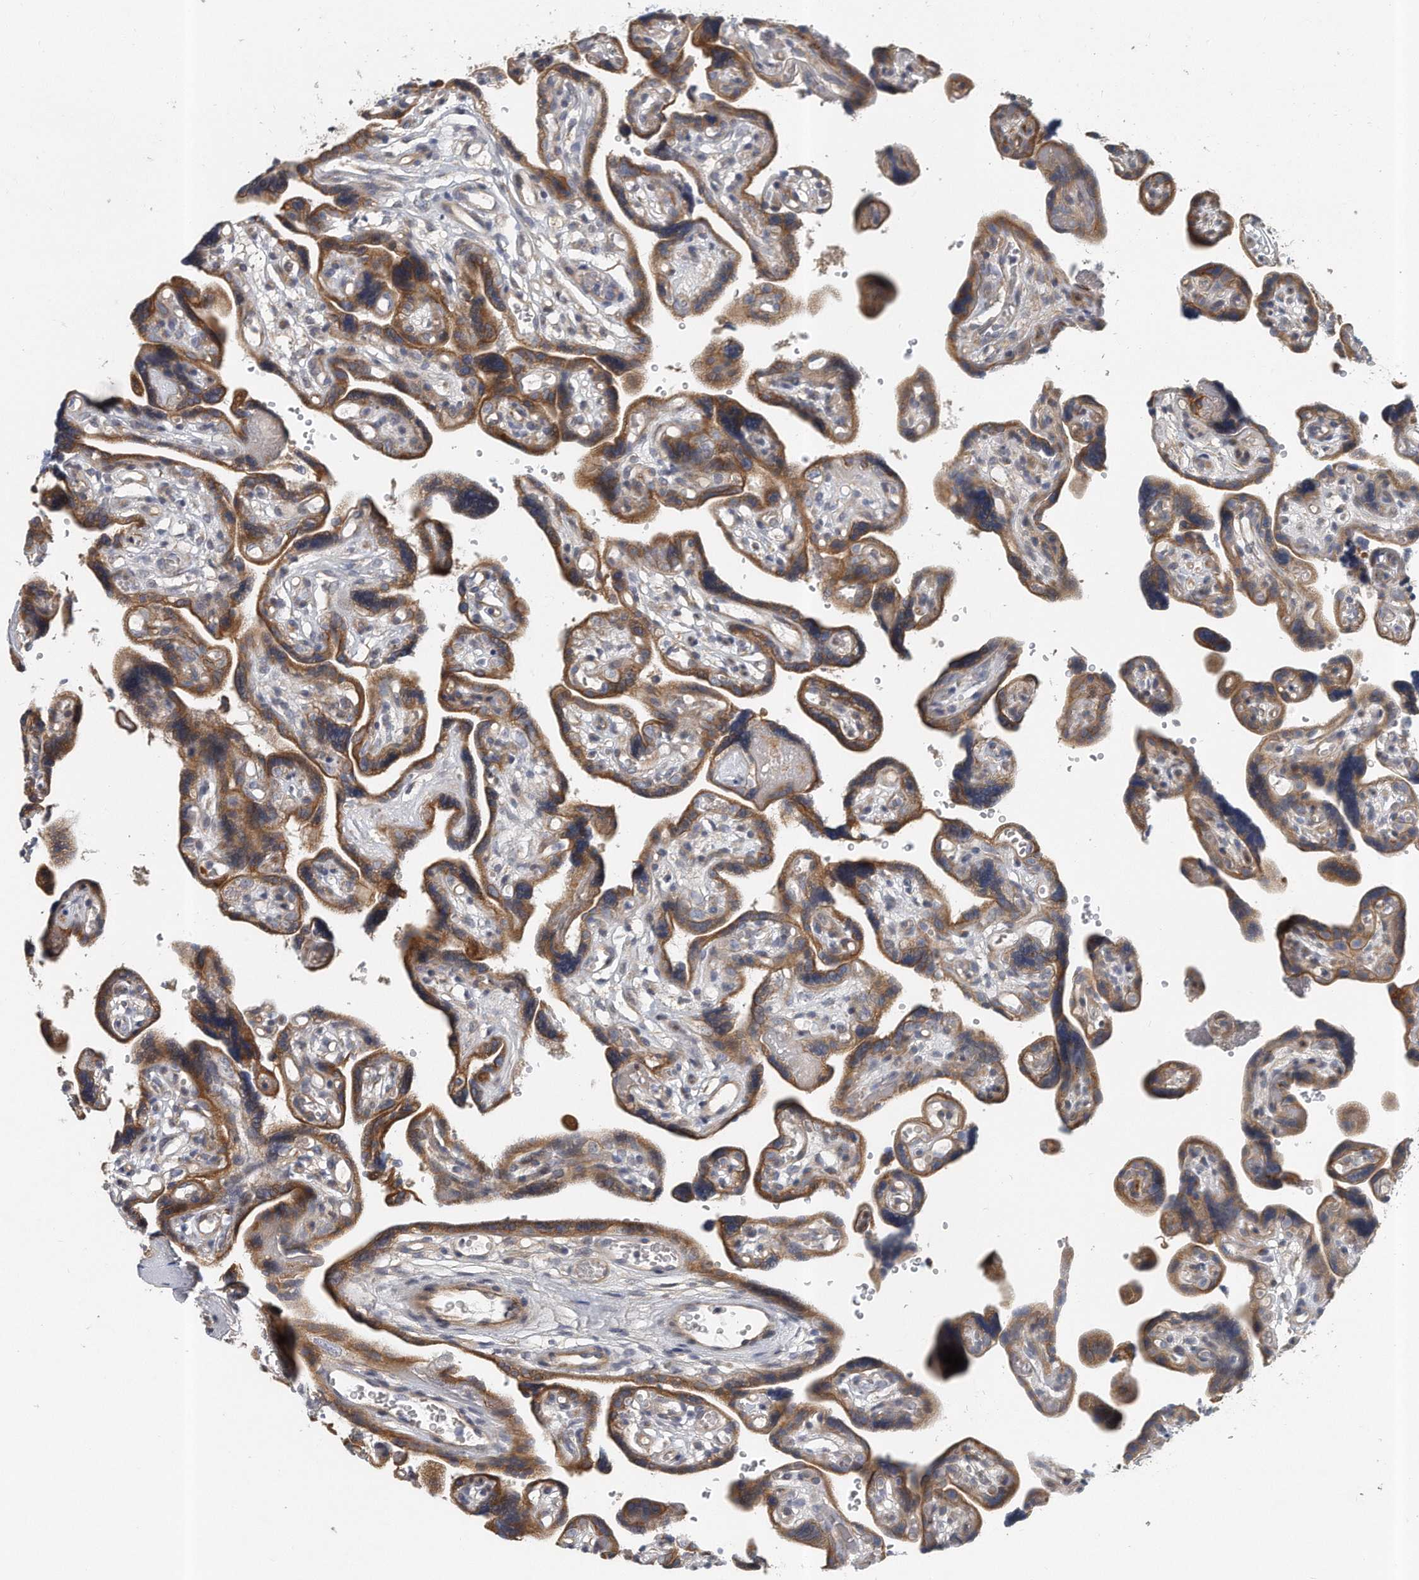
{"staining": {"intensity": "moderate", "quantity": ">75%", "location": "cytoplasmic/membranous"}, "tissue": "placenta", "cell_type": "Decidual cells", "image_type": "normal", "snomed": [{"axis": "morphology", "description": "Normal tissue, NOS"}, {"axis": "topography", "description": "Placenta"}], "caption": "Immunohistochemistry (IHC) photomicrograph of benign placenta stained for a protein (brown), which reveals medium levels of moderate cytoplasmic/membranous staining in approximately >75% of decidual cells.", "gene": "PCDH8", "patient": {"sex": "female", "age": 30}}